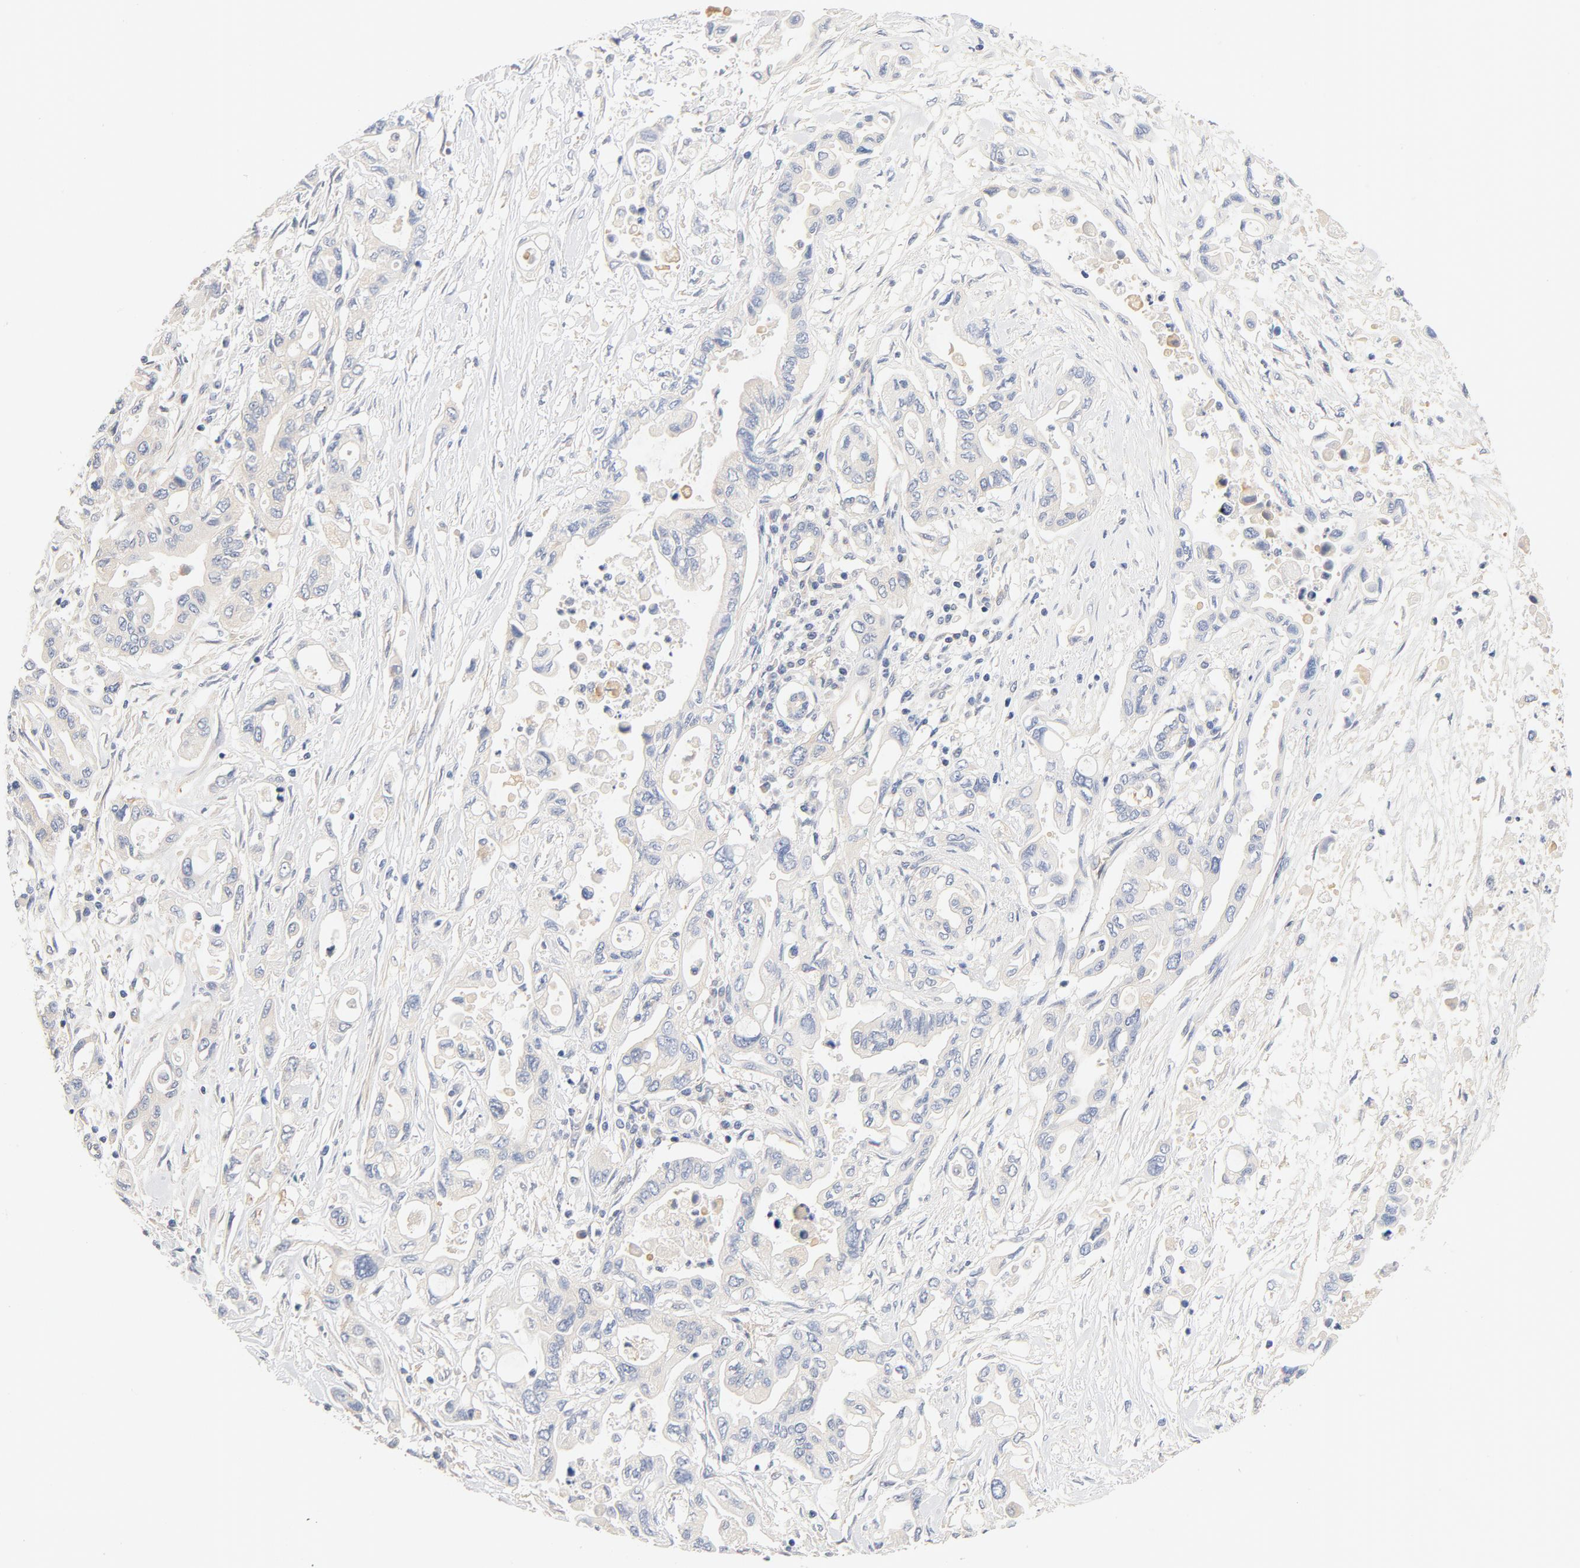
{"staining": {"intensity": "weak", "quantity": "<25%", "location": "cytoplasmic/membranous"}, "tissue": "pancreatic cancer", "cell_type": "Tumor cells", "image_type": "cancer", "snomed": [{"axis": "morphology", "description": "Adenocarcinoma, NOS"}, {"axis": "topography", "description": "Pancreas"}], "caption": "The immunohistochemistry (IHC) histopathology image has no significant positivity in tumor cells of pancreatic cancer tissue.", "gene": "DYNC1H1", "patient": {"sex": "female", "age": 57}}